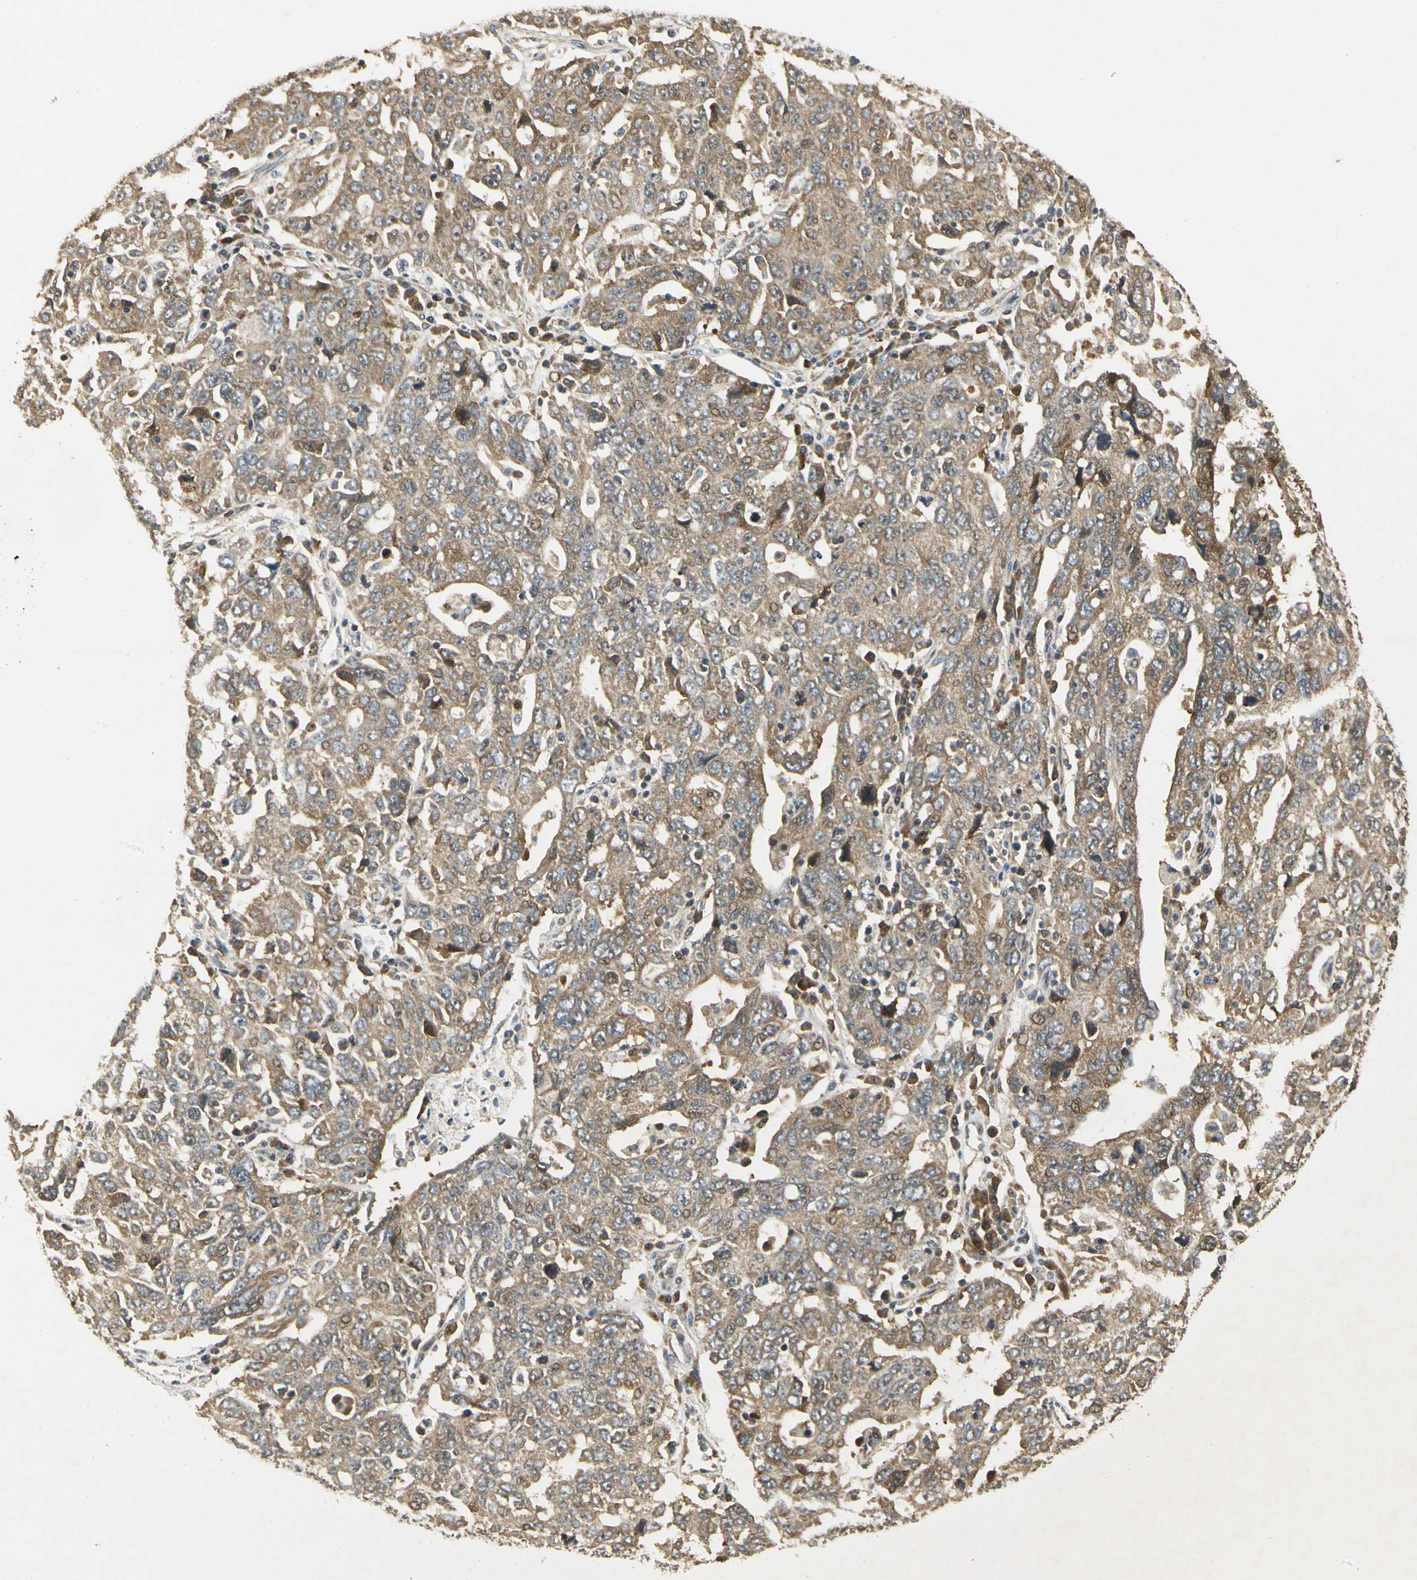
{"staining": {"intensity": "moderate", "quantity": ">75%", "location": "cytoplasmic/membranous"}, "tissue": "ovarian cancer", "cell_type": "Tumor cells", "image_type": "cancer", "snomed": [{"axis": "morphology", "description": "Carcinoma, endometroid"}, {"axis": "topography", "description": "Ovary"}], "caption": "Protein positivity by immunohistochemistry exhibits moderate cytoplasmic/membranous staining in about >75% of tumor cells in ovarian cancer.", "gene": "EIF1AX", "patient": {"sex": "female", "age": 62}}